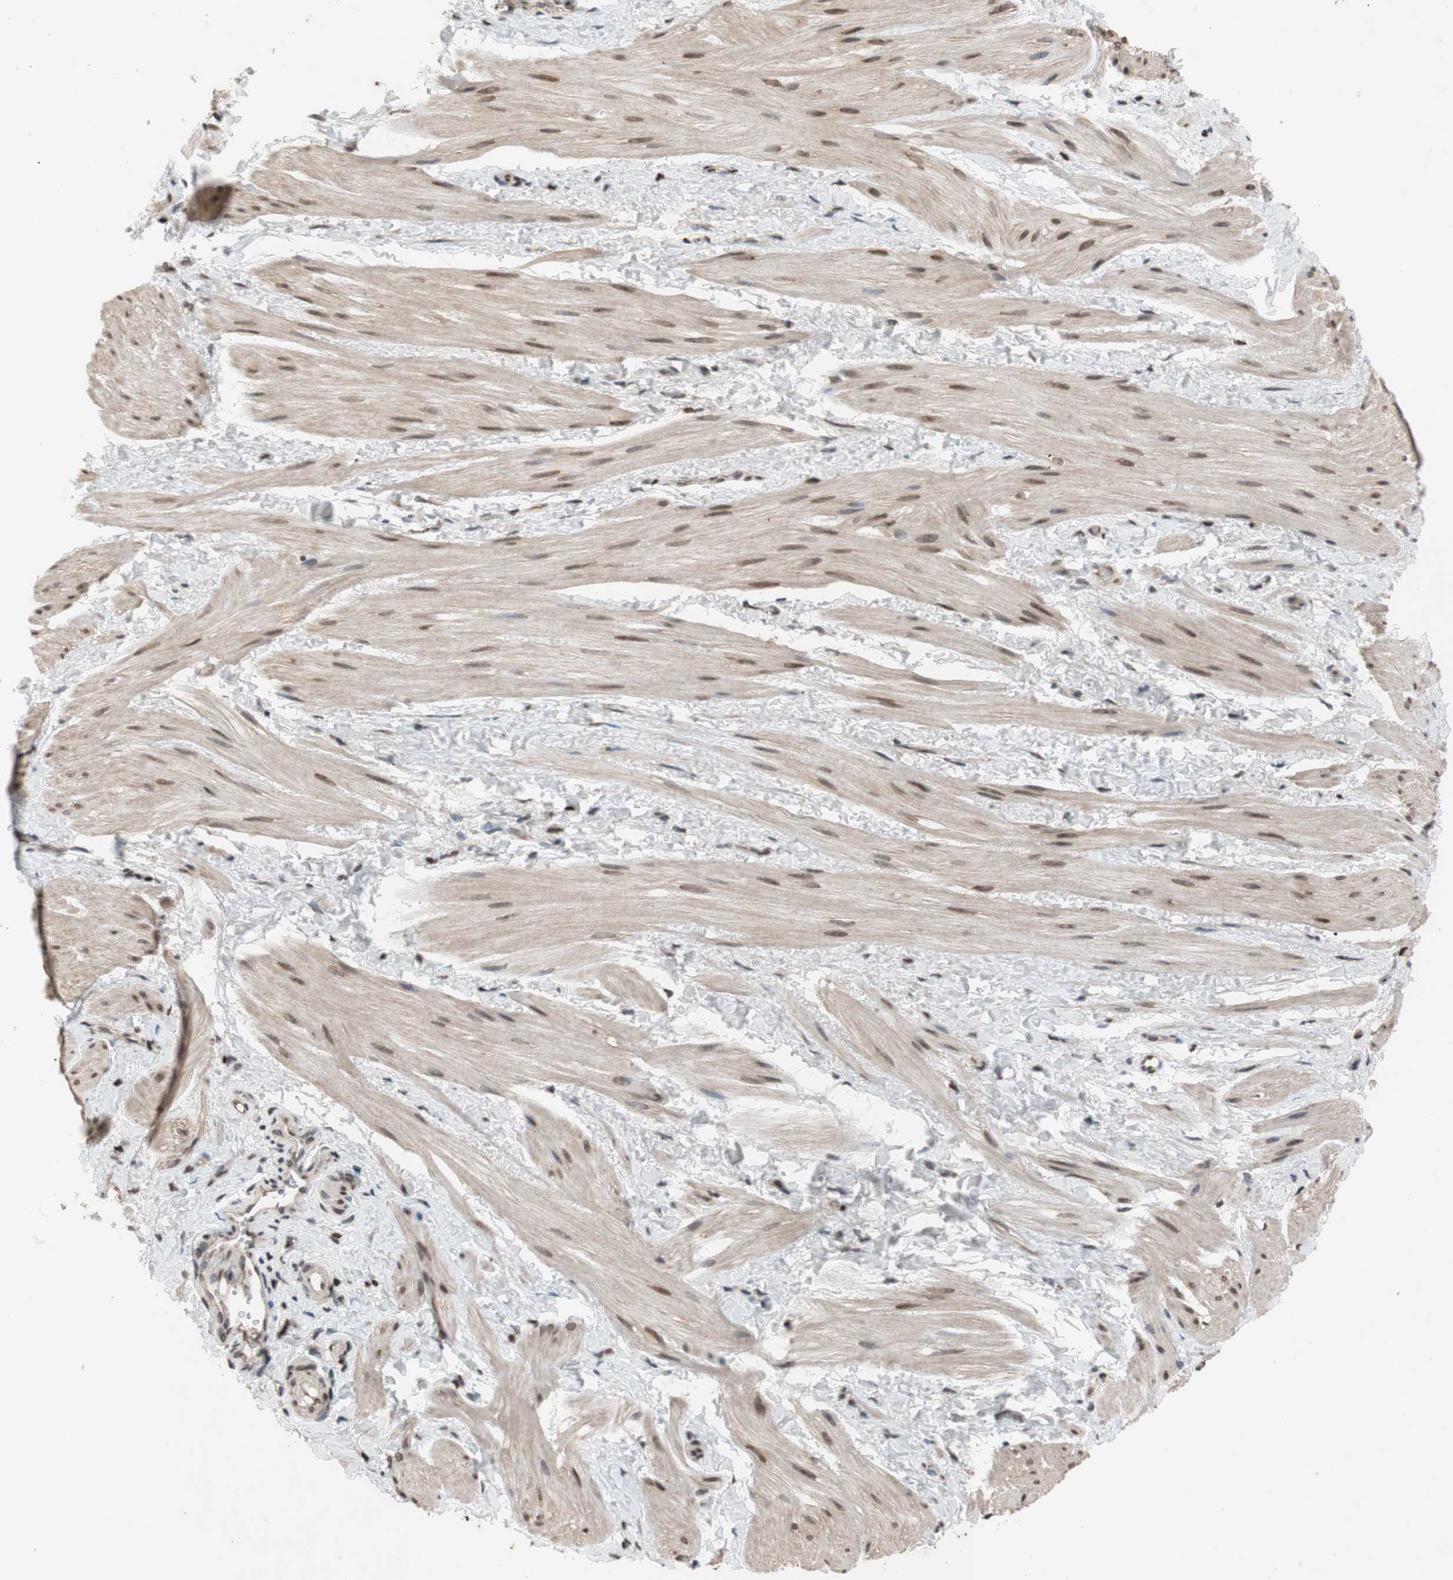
{"staining": {"intensity": "weak", "quantity": "25%-75%", "location": "cytoplasmic/membranous,nuclear"}, "tissue": "smooth muscle", "cell_type": "Smooth muscle cells", "image_type": "normal", "snomed": [{"axis": "morphology", "description": "Normal tissue, NOS"}, {"axis": "topography", "description": "Smooth muscle"}], "caption": "A low amount of weak cytoplasmic/membranous,nuclear positivity is appreciated in about 25%-75% of smooth muscle cells in normal smooth muscle. The protein is shown in brown color, while the nuclei are stained blue.", "gene": "MCM6", "patient": {"sex": "male", "age": 16}}